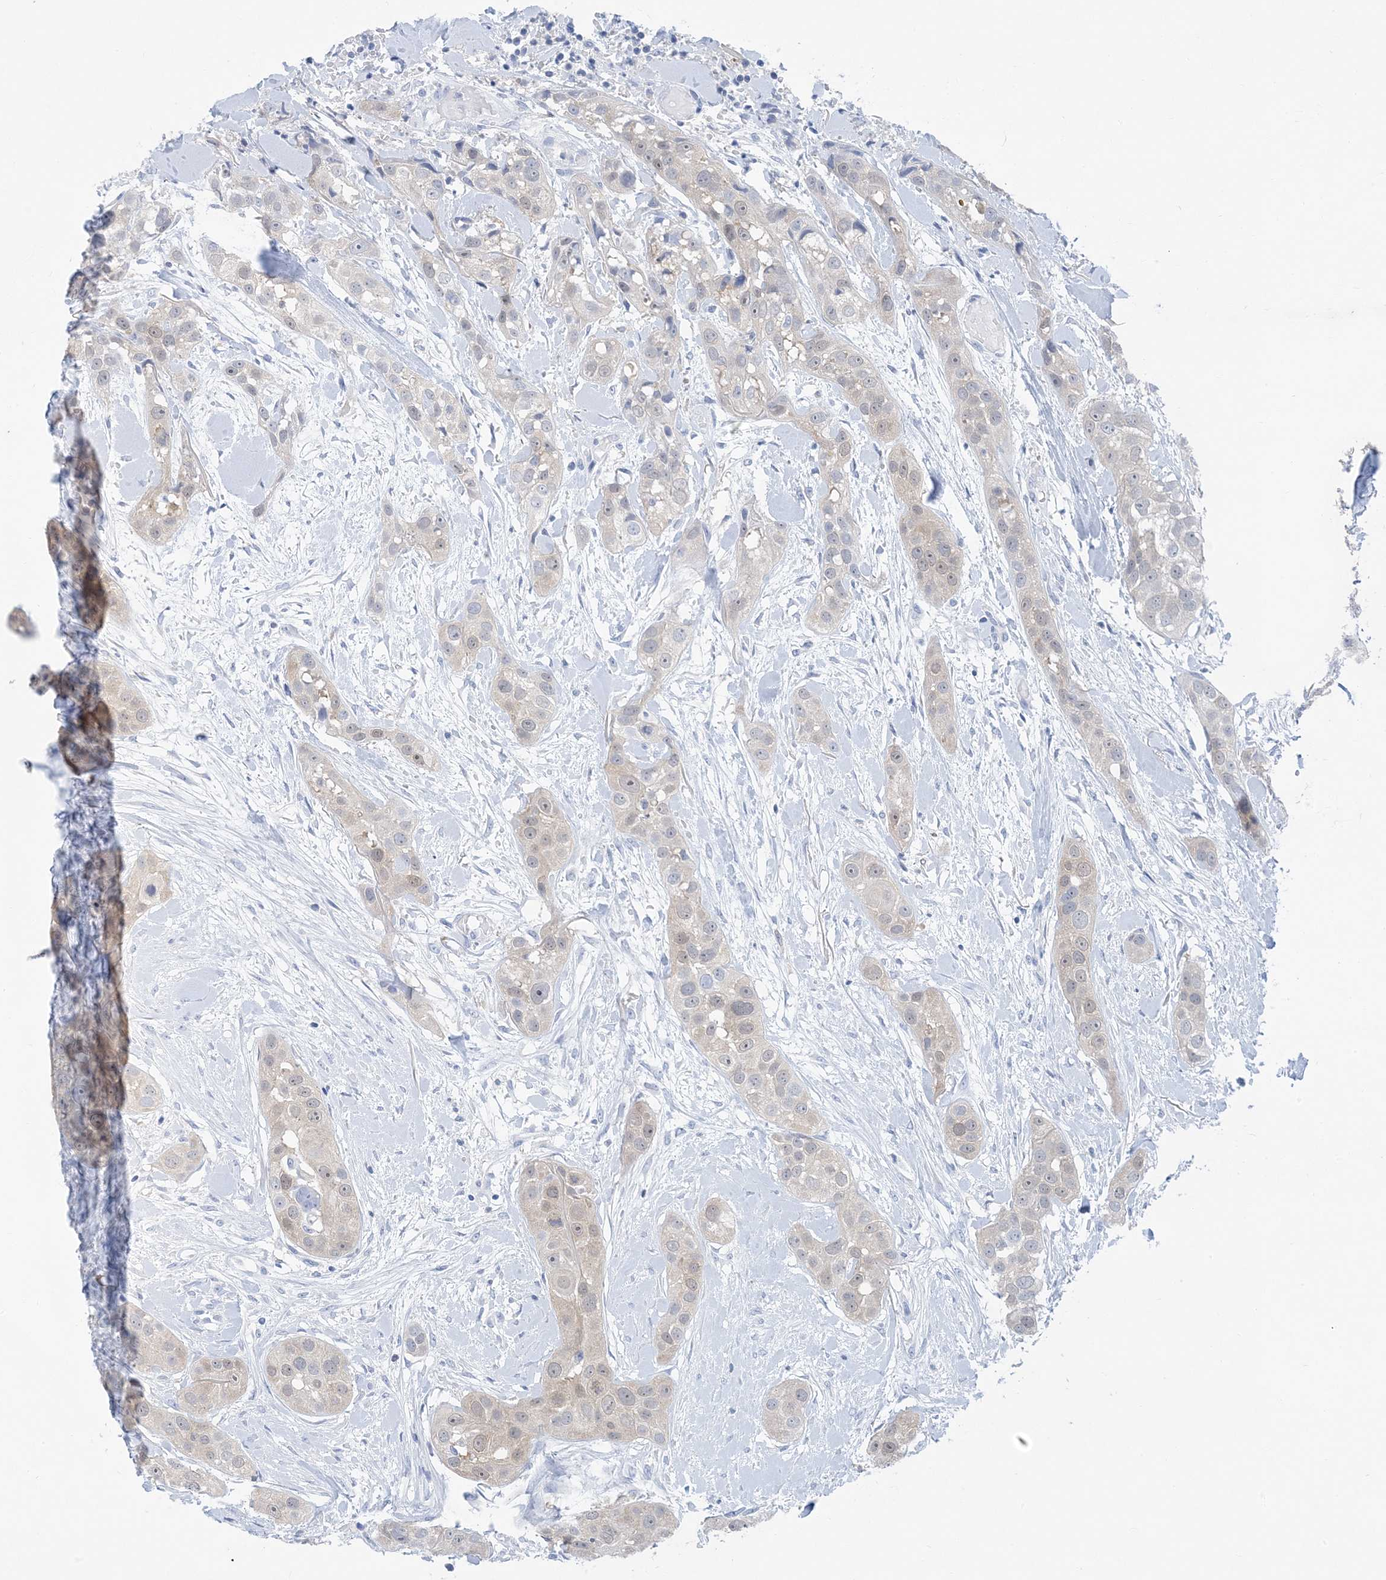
{"staining": {"intensity": "weak", "quantity": "25%-75%", "location": "cytoplasmic/membranous"}, "tissue": "head and neck cancer", "cell_type": "Tumor cells", "image_type": "cancer", "snomed": [{"axis": "morphology", "description": "Normal tissue, NOS"}, {"axis": "morphology", "description": "Squamous cell carcinoma, NOS"}, {"axis": "topography", "description": "Skeletal muscle"}, {"axis": "topography", "description": "Head-Neck"}], "caption": "DAB (3,3'-diaminobenzidine) immunohistochemical staining of human squamous cell carcinoma (head and neck) shows weak cytoplasmic/membranous protein staining in approximately 25%-75% of tumor cells.", "gene": "SH3YL1", "patient": {"sex": "male", "age": 51}}